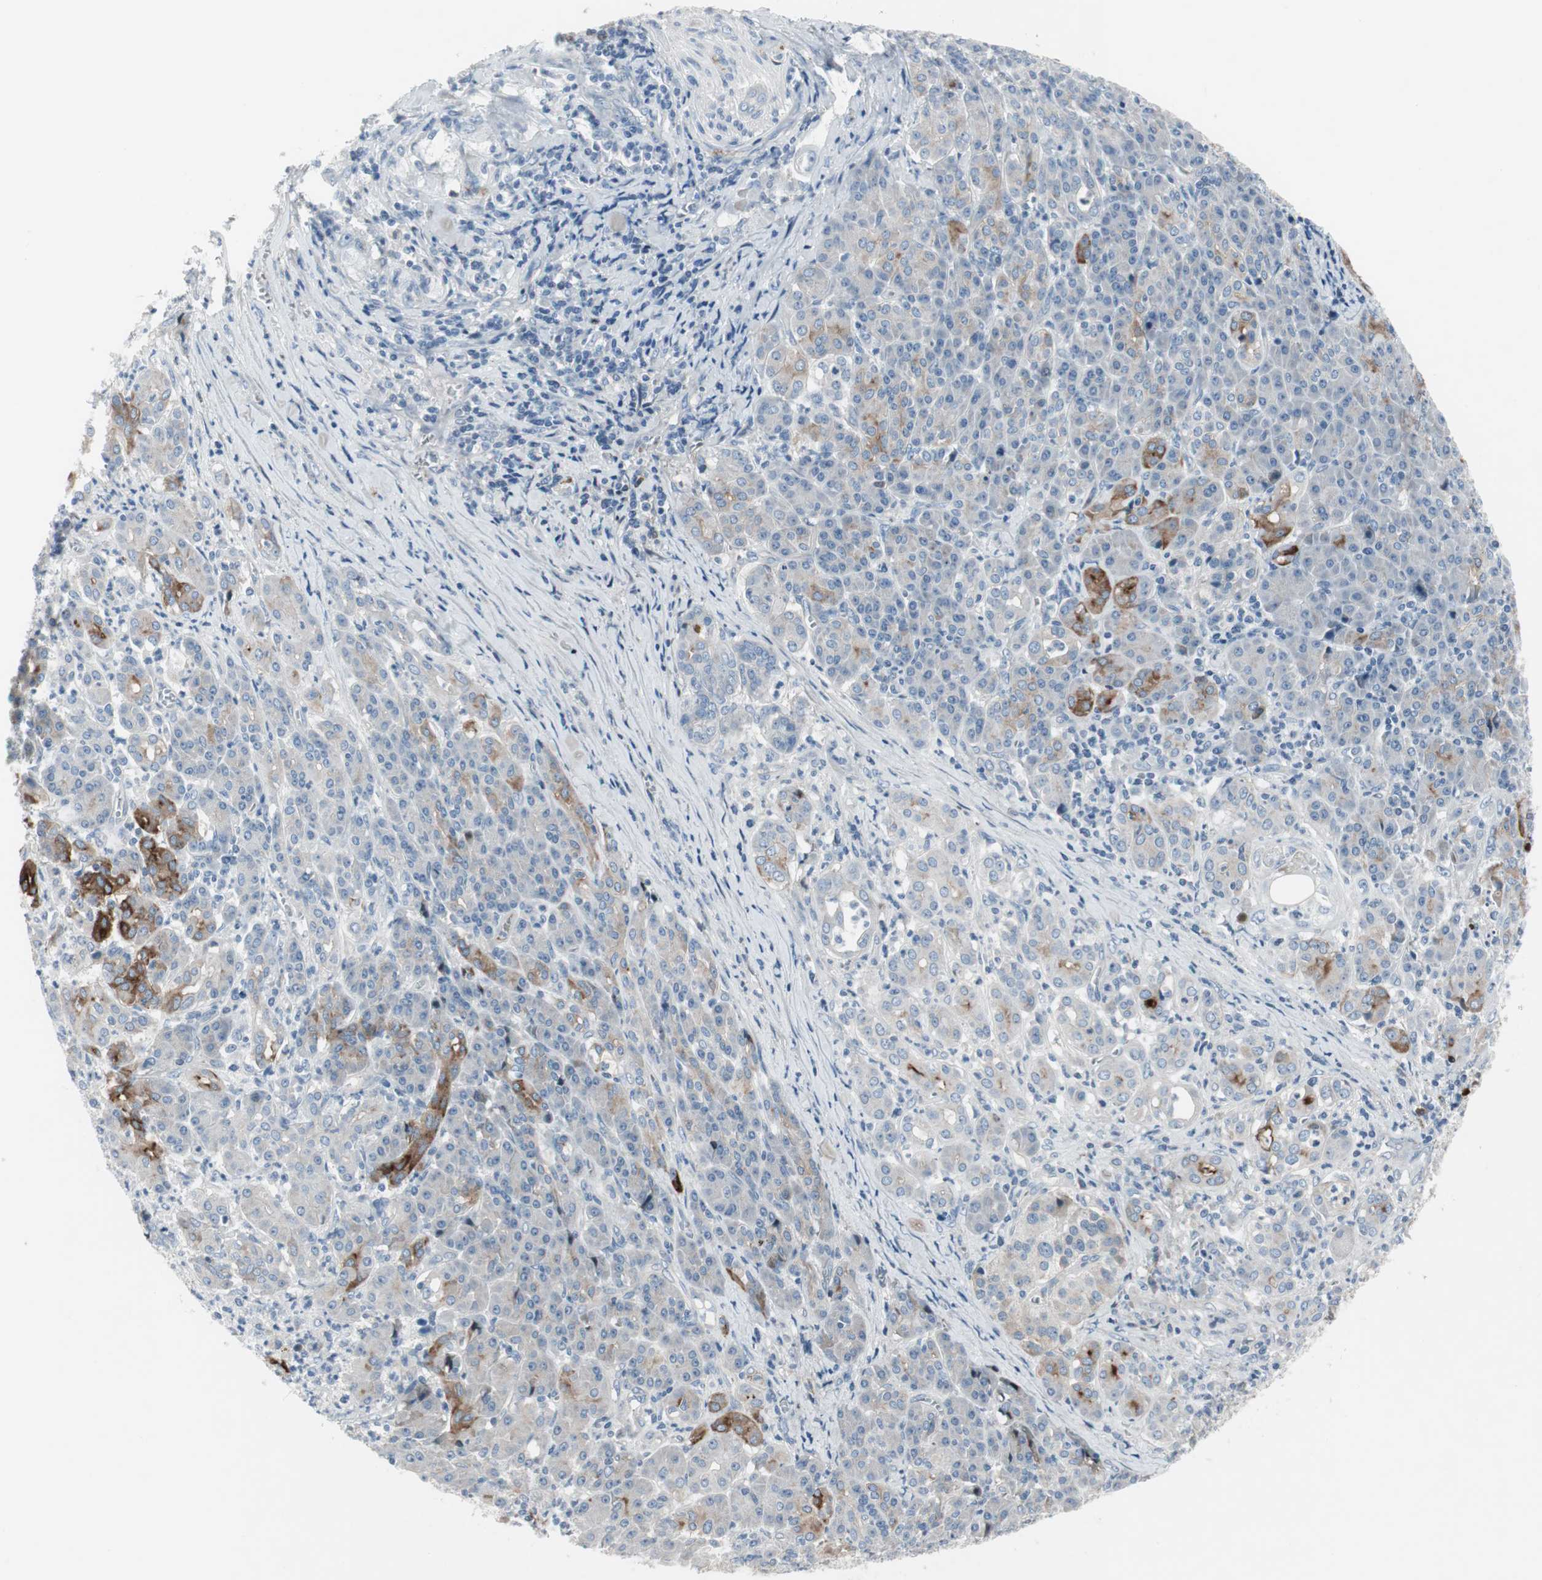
{"staining": {"intensity": "moderate", "quantity": "<25%", "location": "cytoplasmic/membranous"}, "tissue": "pancreatic cancer", "cell_type": "Tumor cells", "image_type": "cancer", "snomed": [{"axis": "morphology", "description": "Adenocarcinoma, NOS"}, {"axis": "topography", "description": "Pancreas"}], "caption": "Protein analysis of adenocarcinoma (pancreatic) tissue demonstrates moderate cytoplasmic/membranous expression in approximately <25% of tumor cells. The protein of interest is stained brown, and the nuclei are stained in blue (DAB IHC with brightfield microscopy, high magnification).", "gene": "PIGR", "patient": {"sex": "male", "age": 70}}